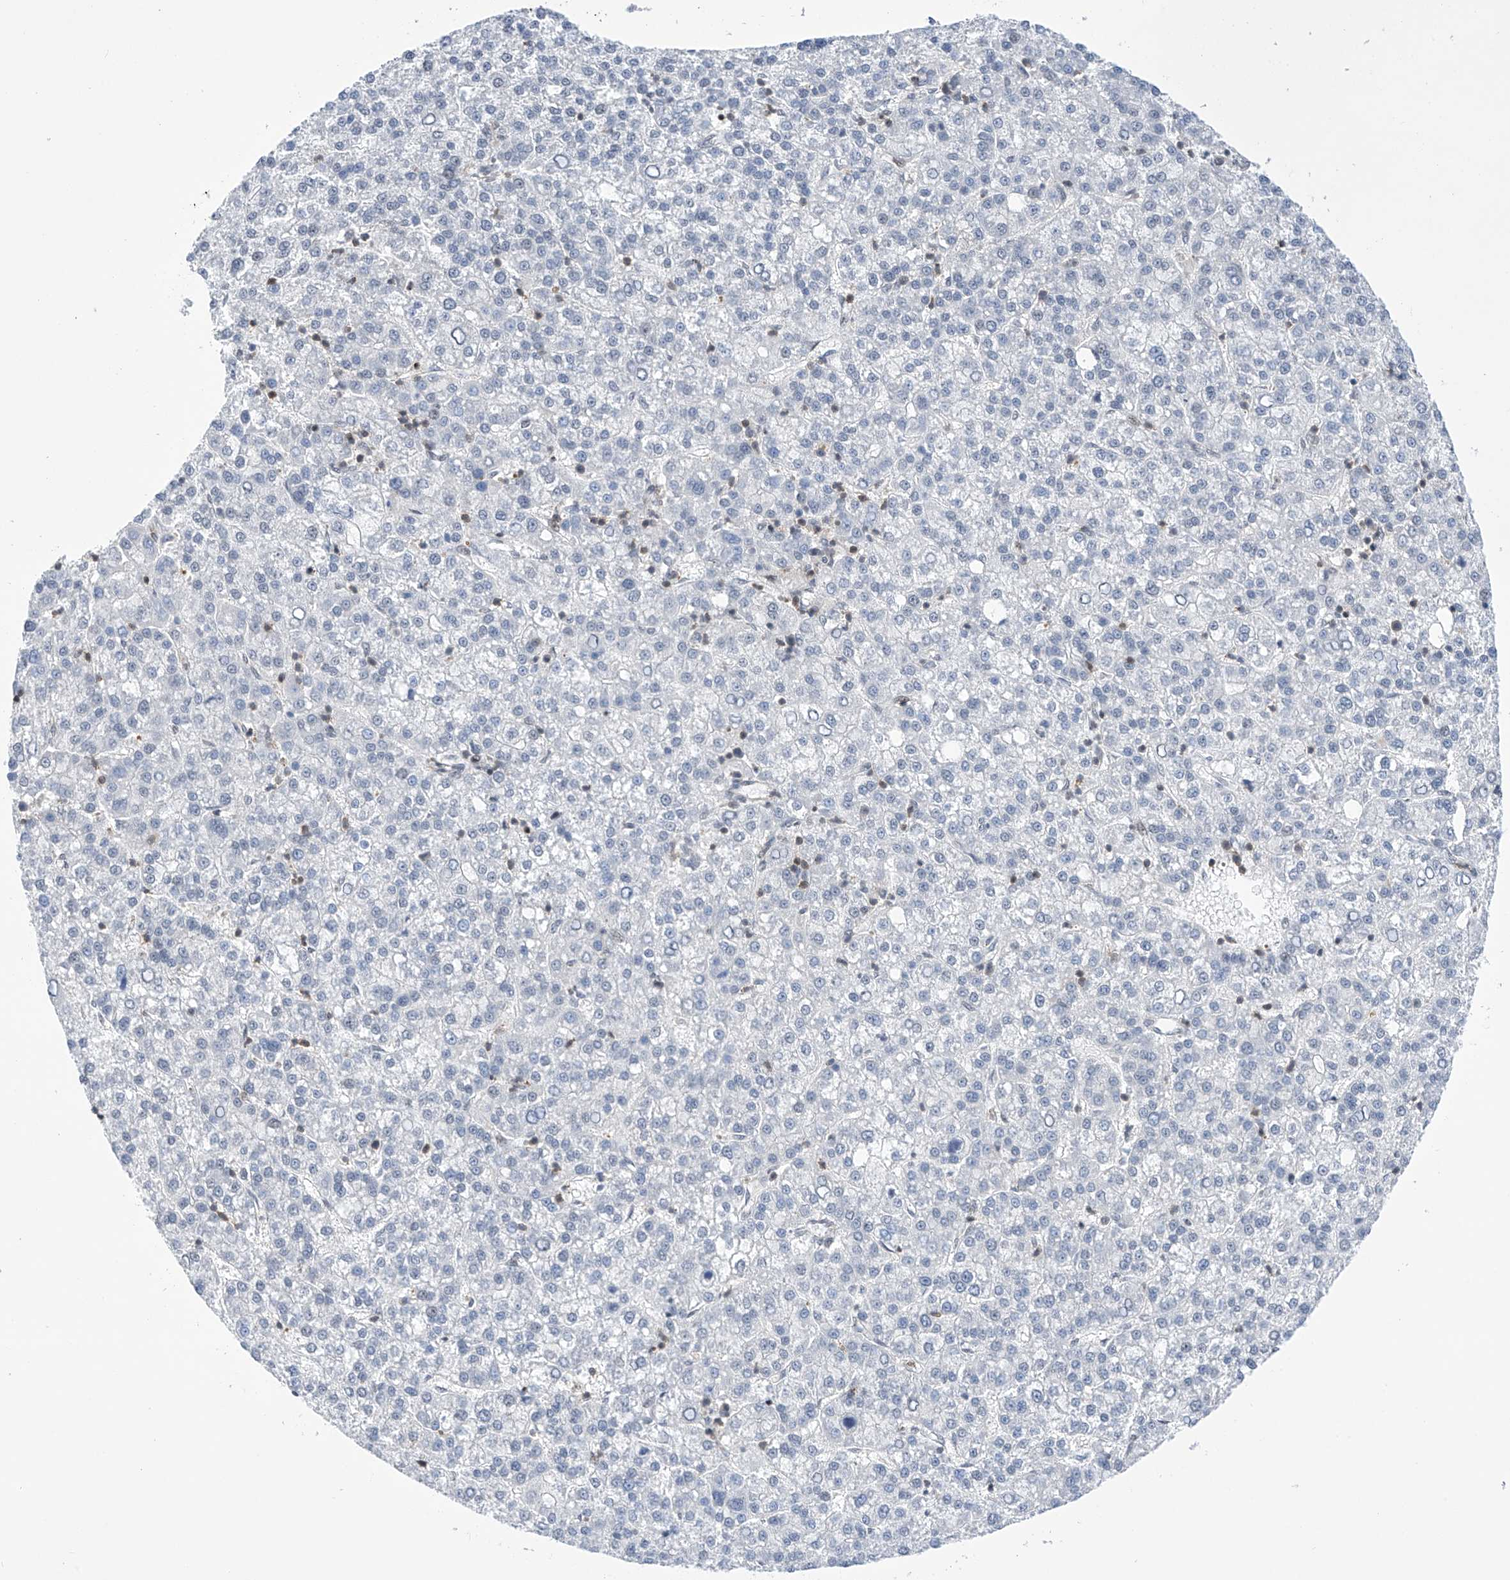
{"staining": {"intensity": "negative", "quantity": "none", "location": "none"}, "tissue": "liver cancer", "cell_type": "Tumor cells", "image_type": "cancer", "snomed": [{"axis": "morphology", "description": "Carcinoma, Hepatocellular, NOS"}, {"axis": "topography", "description": "Liver"}], "caption": "Immunohistochemistry micrograph of neoplastic tissue: liver cancer stained with DAB (3,3'-diaminobenzidine) demonstrates no significant protein expression in tumor cells.", "gene": "MSL3", "patient": {"sex": "female", "age": 58}}